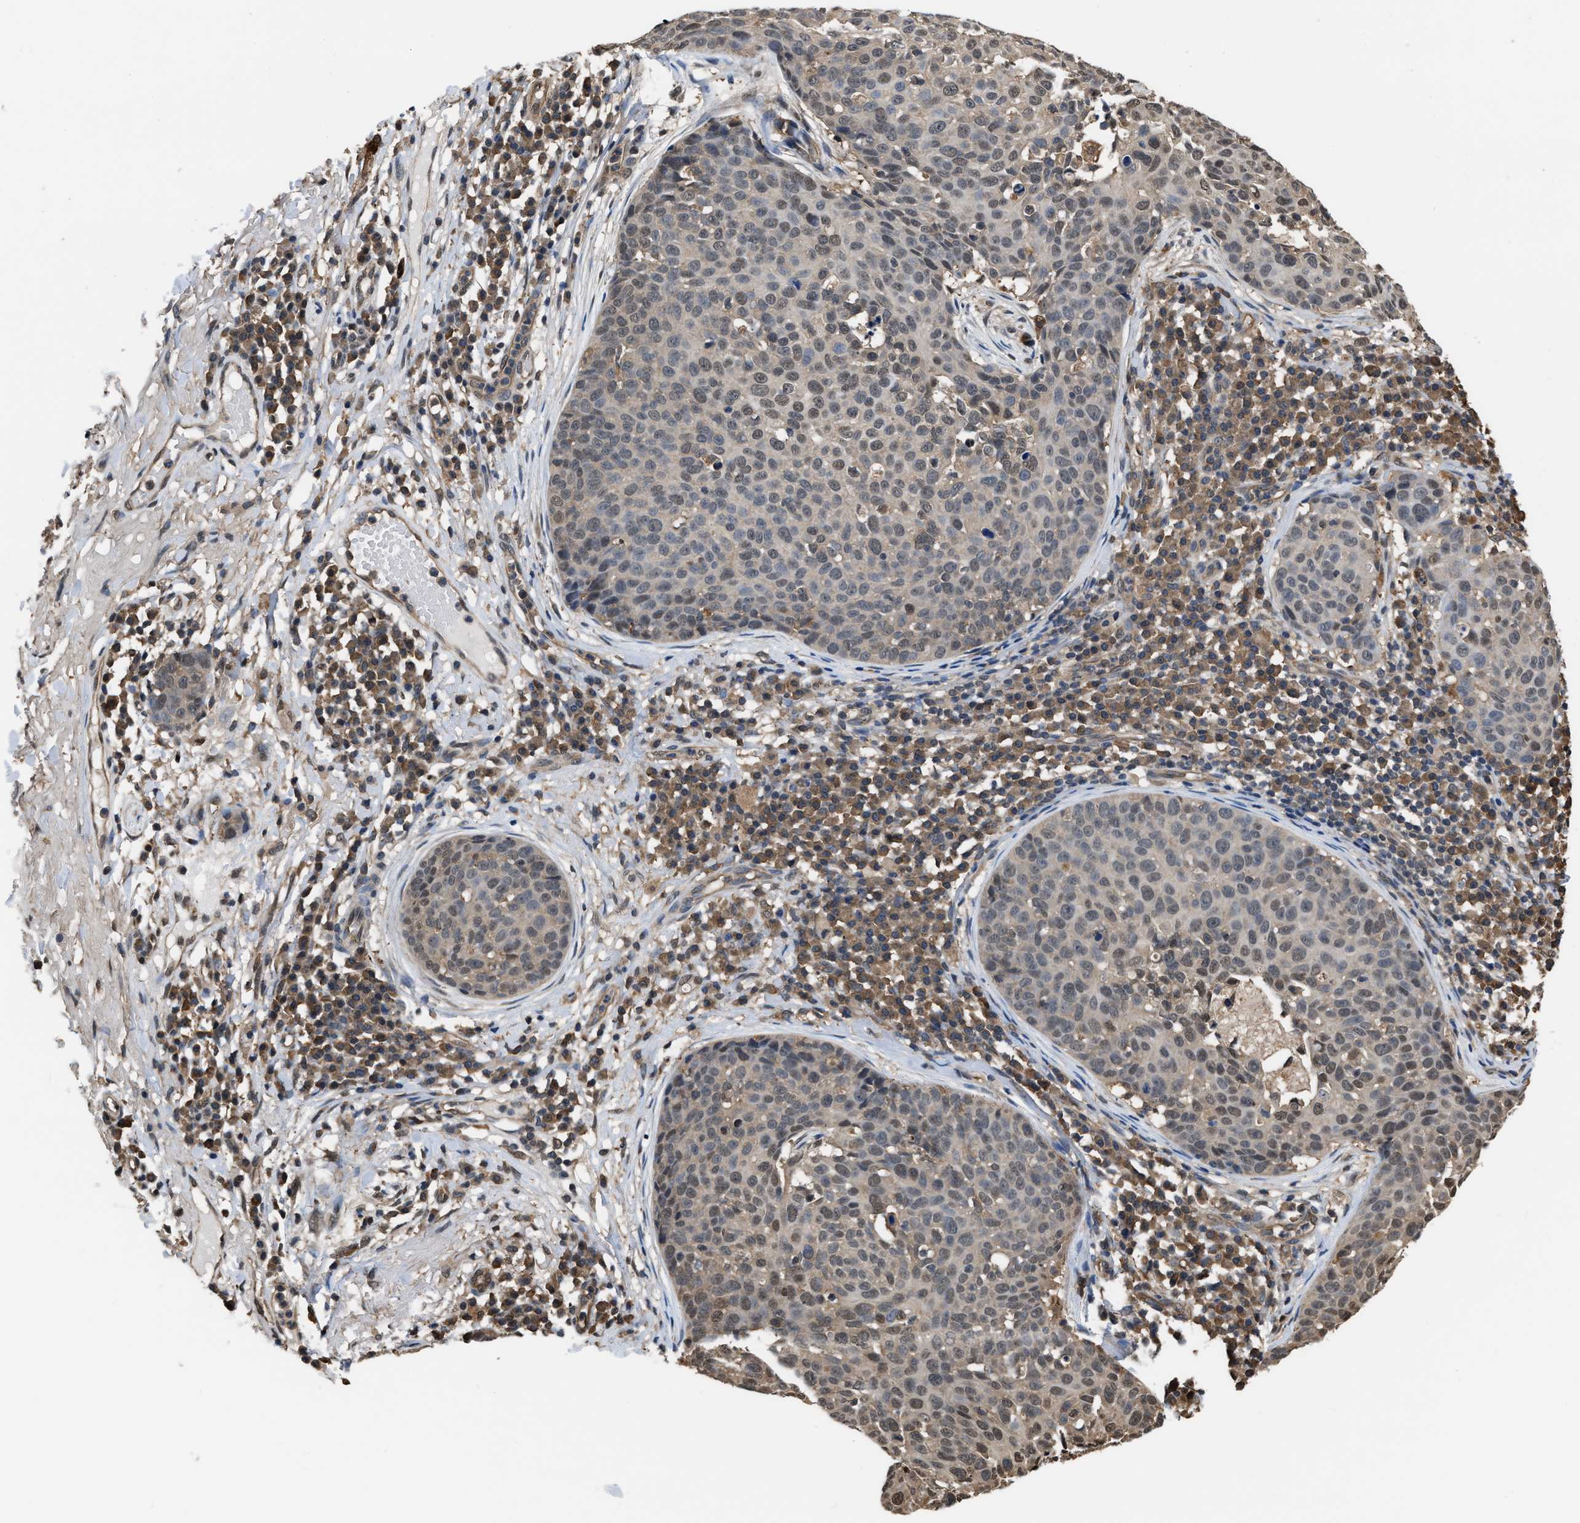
{"staining": {"intensity": "weak", "quantity": "25%-75%", "location": "nuclear"}, "tissue": "skin cancer", "cell_type": "Tumor cells", "image_type": "cancer", "snomed": [{"axis": "morphology", "description": "Squamous cell carcinoma in situ, NOS"}, {"axis": "morphology", "description": "Squamous cell carcinoma, NOS"}, {"axis": "topography", "description": "Skin"}], "caption": "A high-resolution image shows immunohistochemistry staining of skin squamous cell carcinoma, which demonstrates weak nuclear positivity in about 25%-75% of tumor cells.", "gene": "SCAI", "patient": {"sex": "male", "age": 93}}